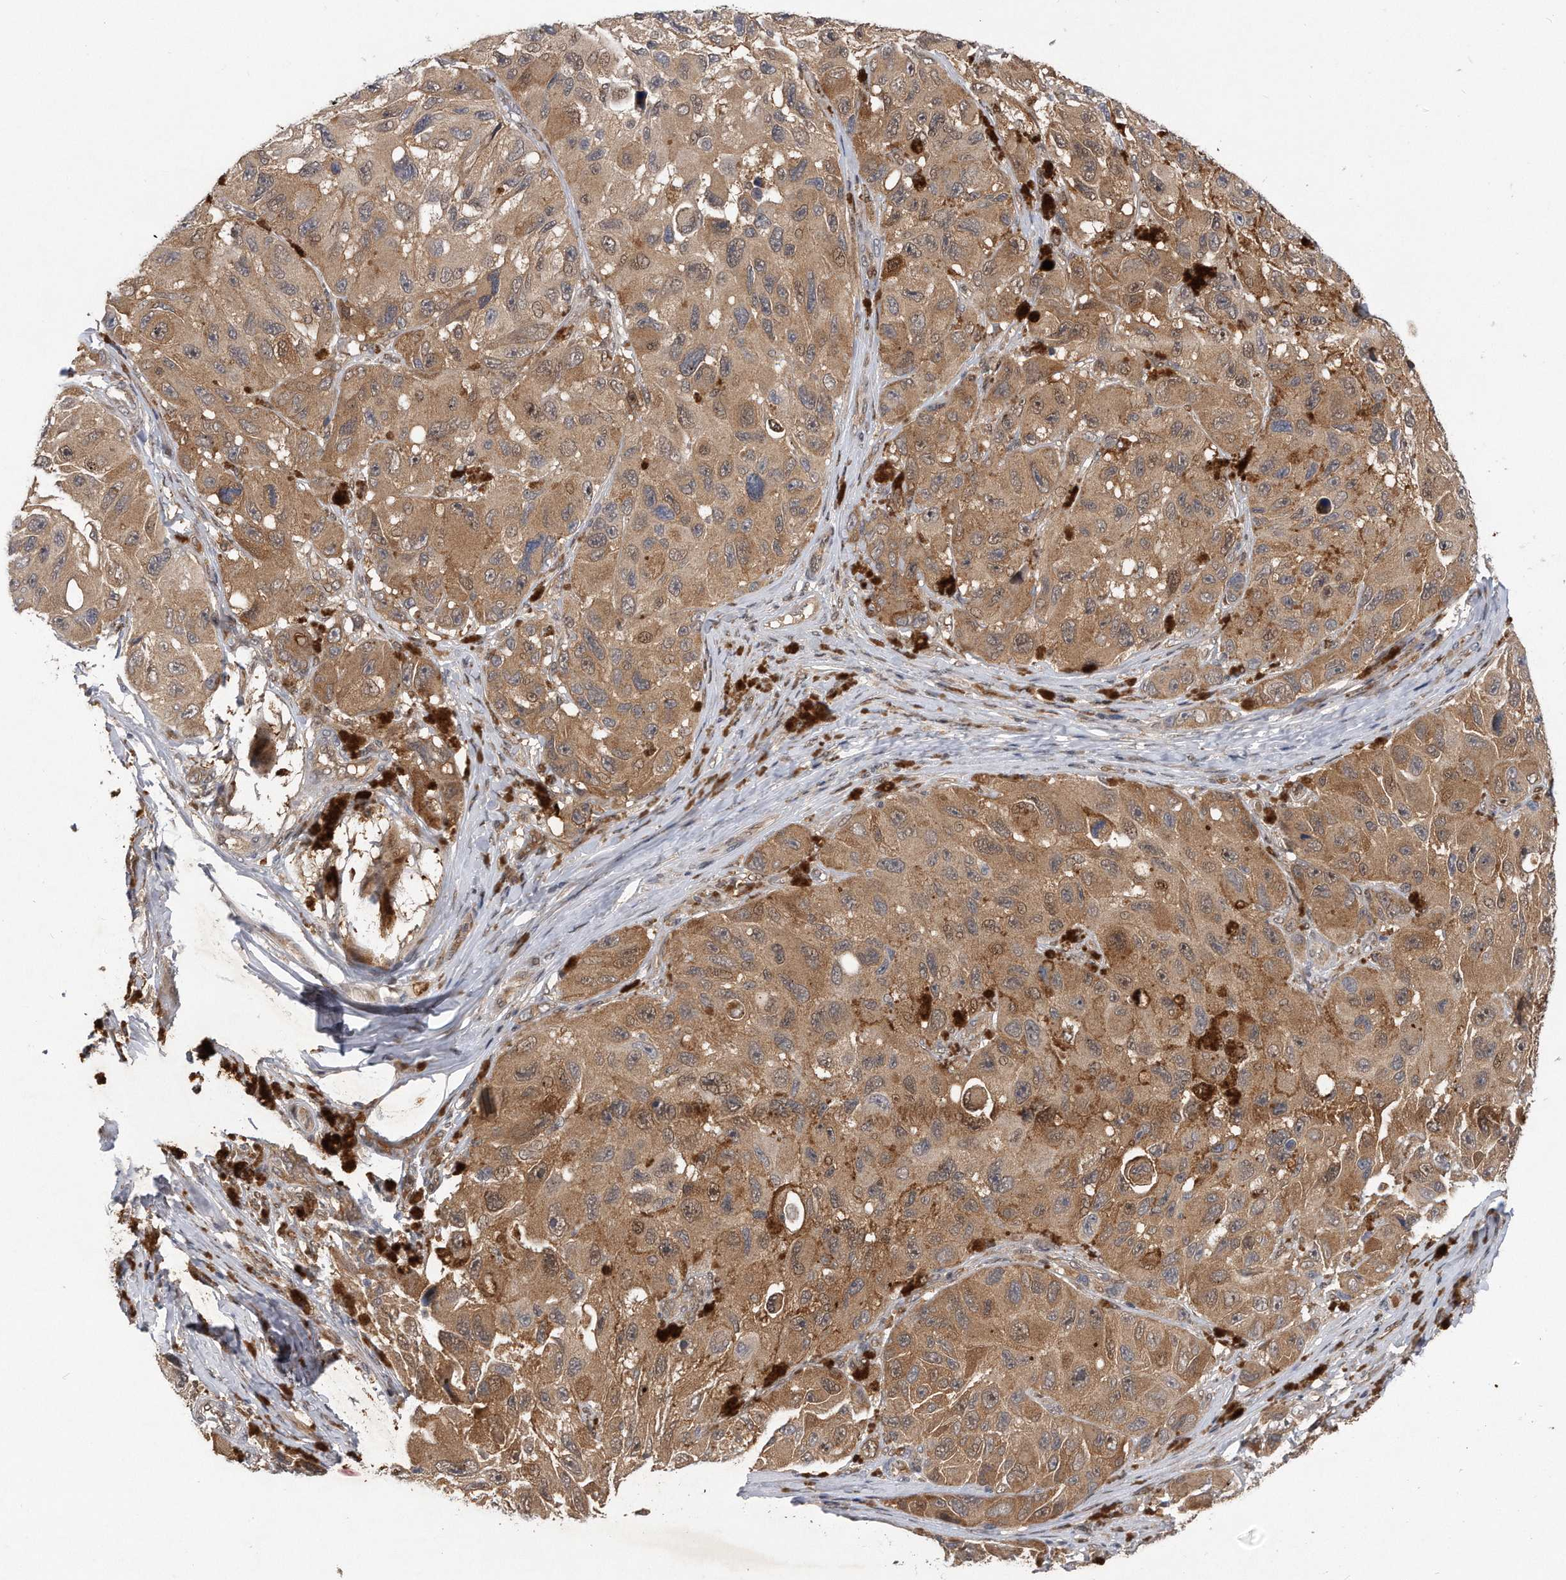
{"staining": {"intensity": "moderate", "quantity": "25%-75%", "location": "cytoplasmic/membranous"}, "tissue": "melanoma", "cell_type": "Tumor cells", "image_type": "cancer", "snomed": [{"axis": "morphology", "description": "Malignant melanoma, NOS"}, {"axis": "topography", "description": "Skin"}], "caption": "High-power microscopy captured an IHC image of melanoma, revealing moderate cytoplasmic/membranous staining in approximately 25%-75% of tumor cells.", "gene": "RWDD2A", "patient": {"sex": "female", "age": 73}}